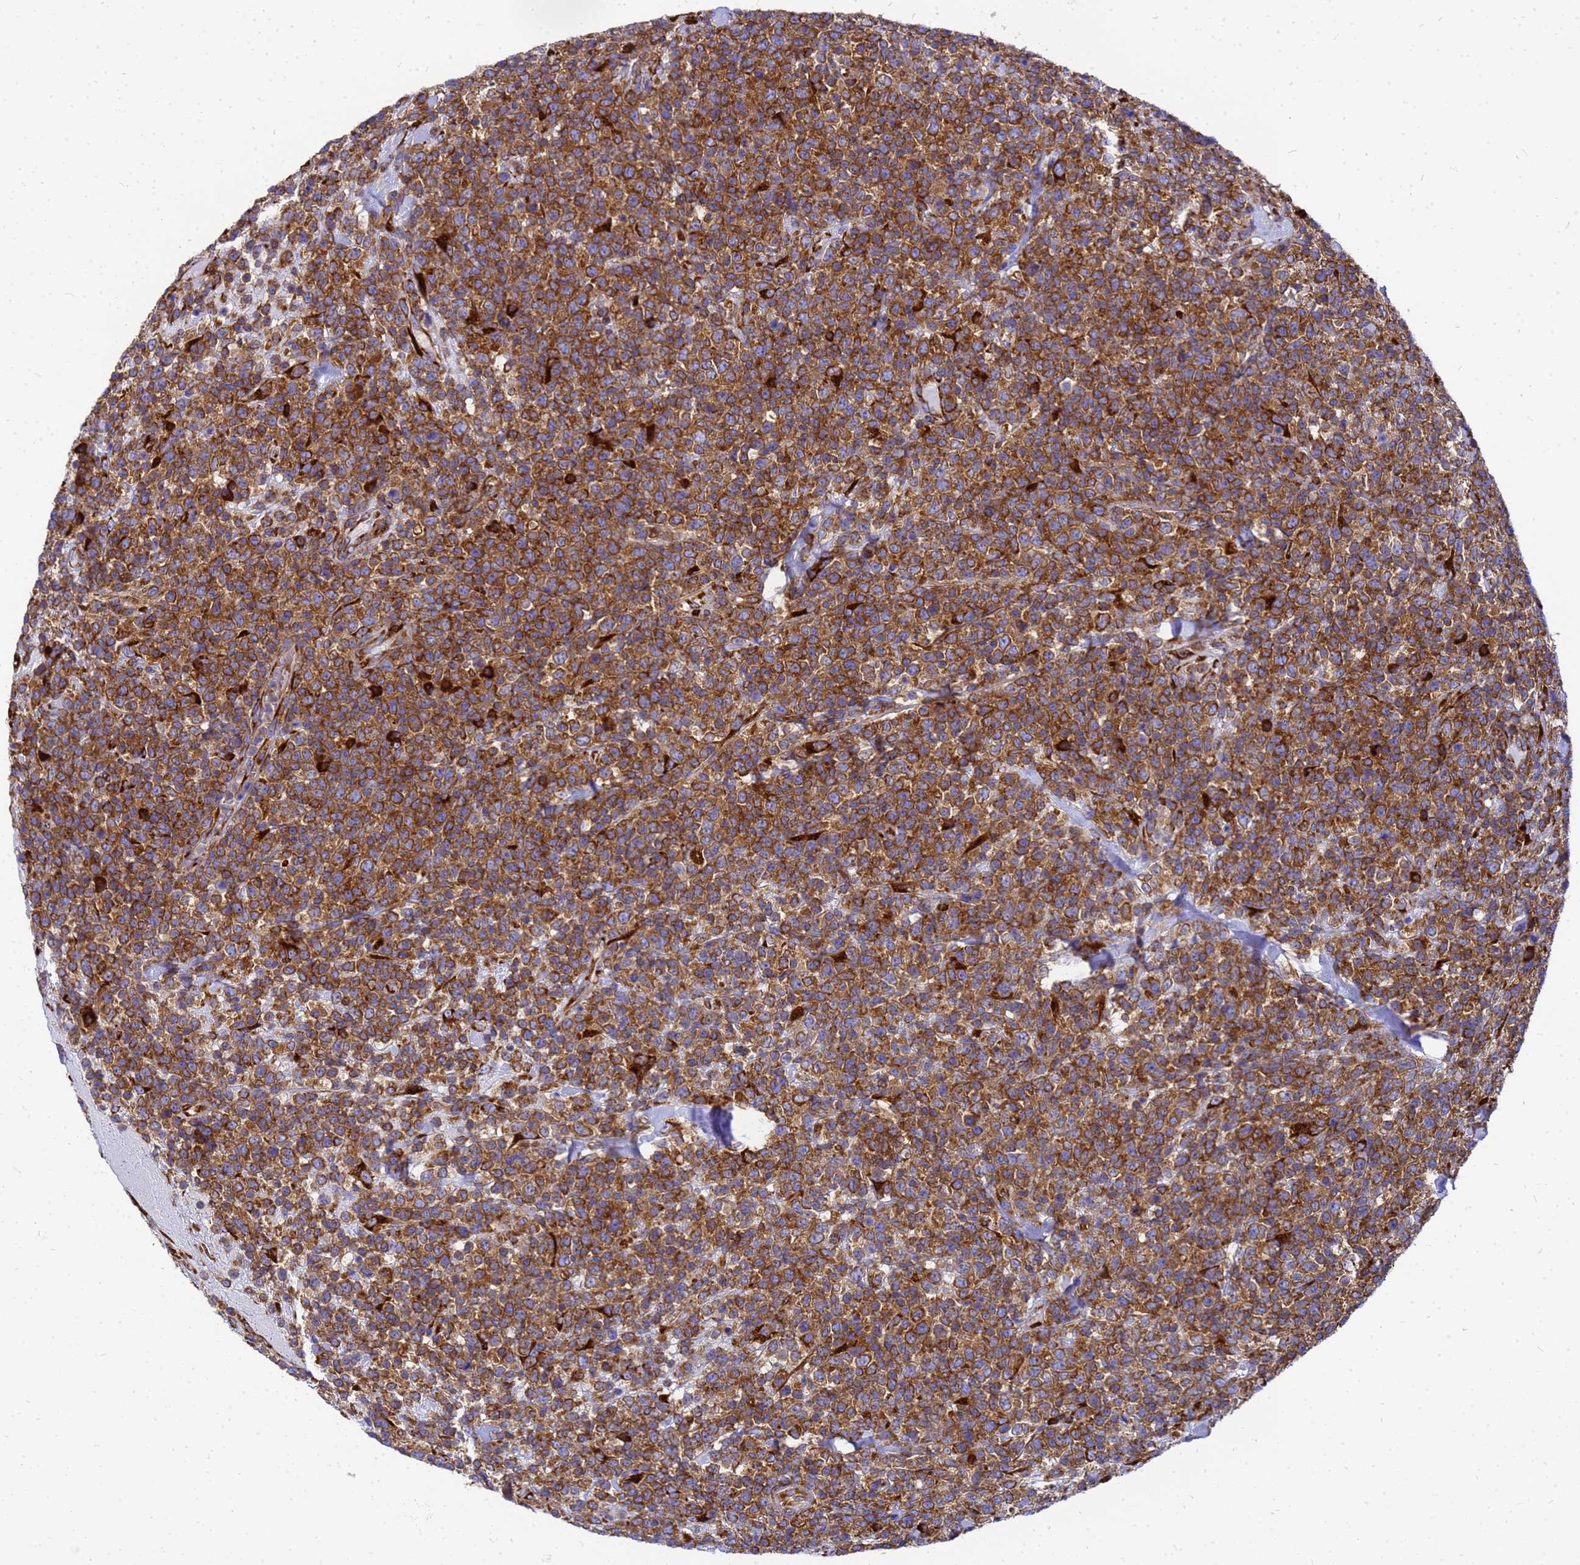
{"staining": {"intensity": "strong", "quantity": ">75%", "location": "cytoplasmic/membranous"}, "tissue": "lymphoma", "cell_type": "Tumor cells", "image_type": "cancer", "snomed": [{"axis": "morphology", "description": "Malignant lymphoma, non-Hodgkin's type, High grade"}, {"axis": "topography", "description": "Colon"}], "caption": "Immunohistochemical staining of high-grade malignant lymphoma, non-Hodgkin's type exhibits high levels of strong cytoplasmic/membranous expression in approximately >75% of tumor cells.", "gene": "EEF1D", "patient": {"sex": "female", "age": 53}}